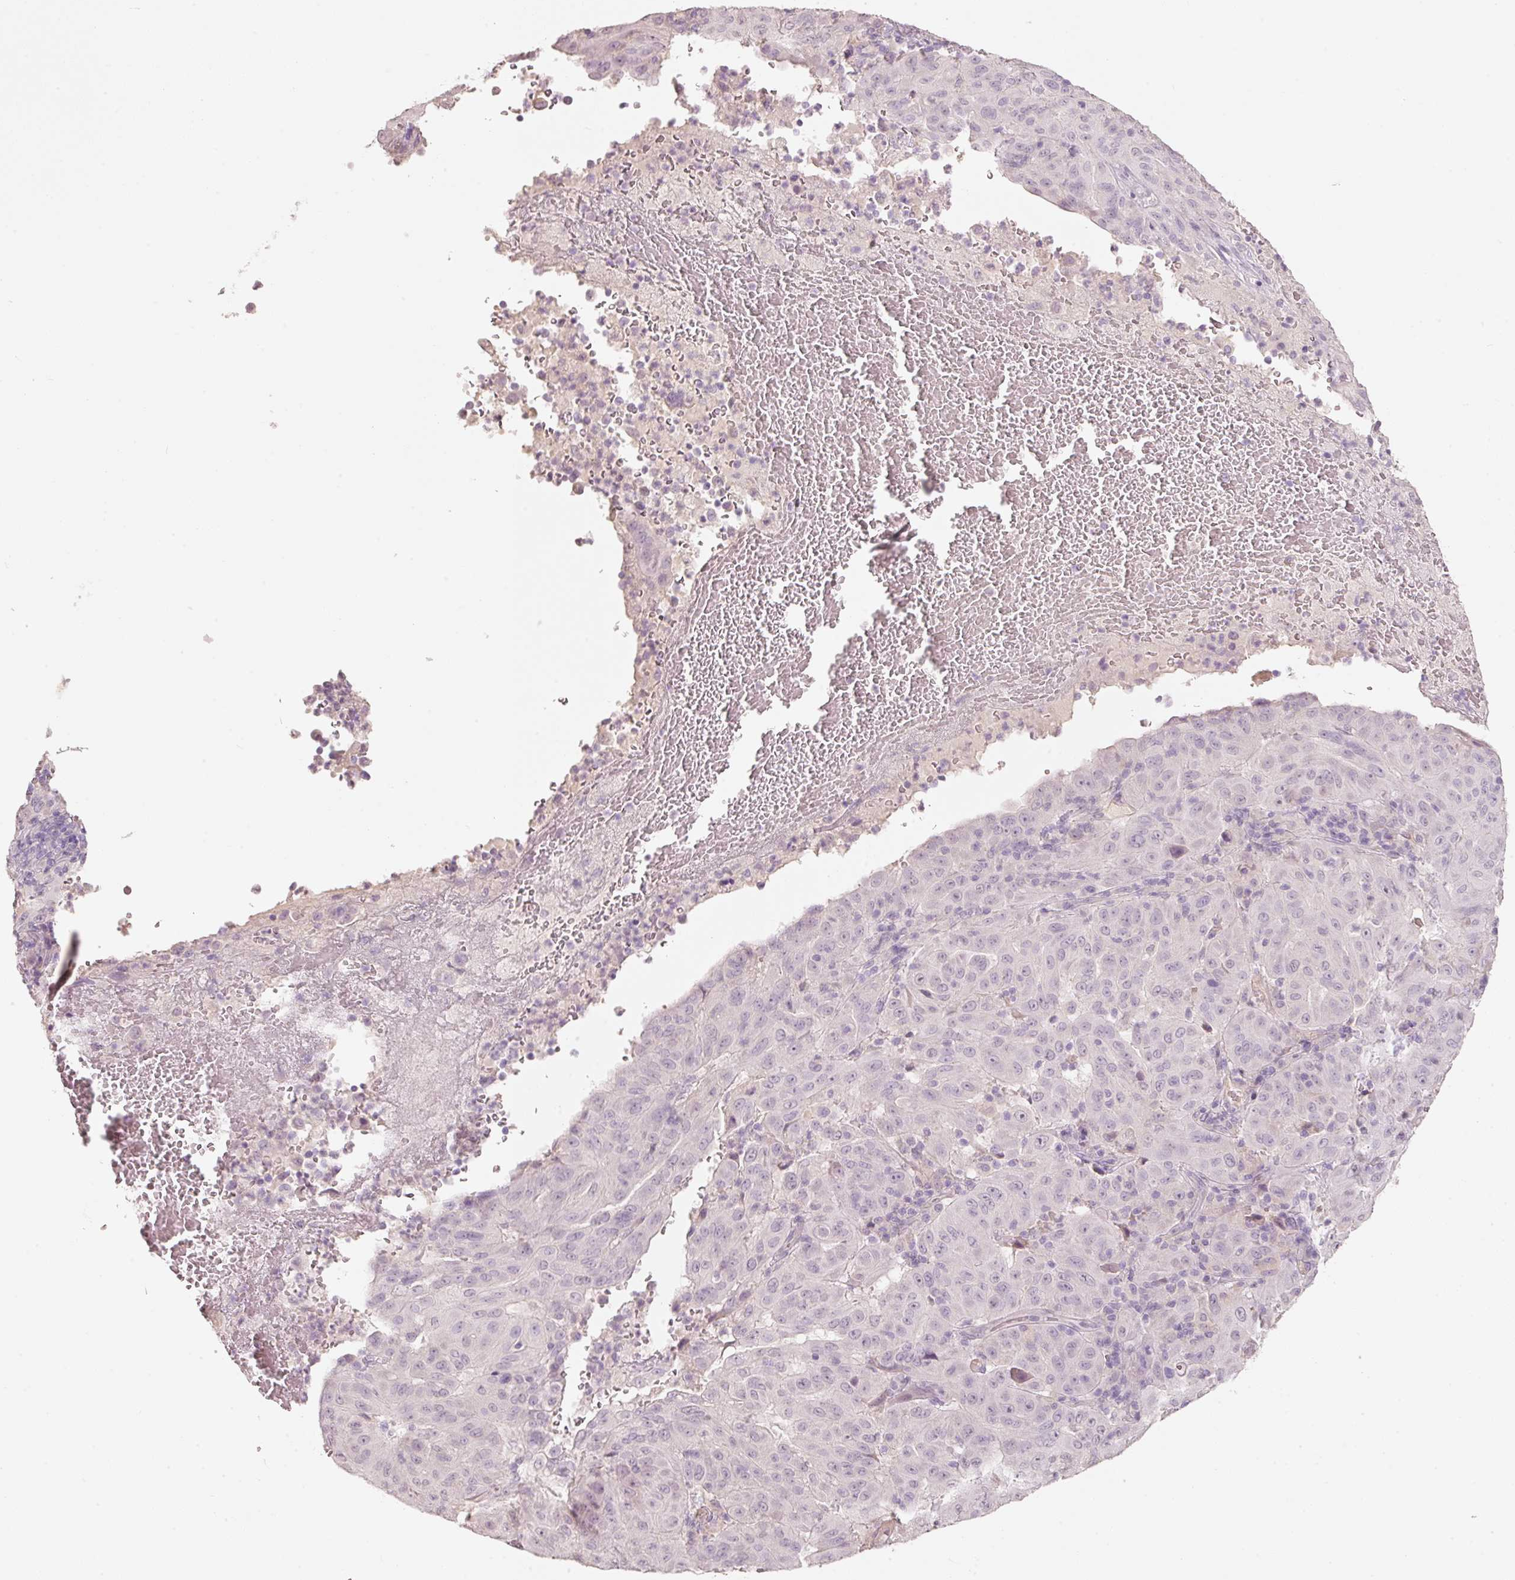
{"staining": {"intensity": "negative", "quantity": "none", "location": "none"}, "tissue": "pancreatic cancer", "cell_type": "Tumor cells", "image_type": "cancer", "snomed": [{"axis": "morphology", "description": "Adenocarcinoma, NOS"}, {"axis": "topography", "description": "Pancreas"}], "caption": "Immunohistochemical staining of human pancreatic cancer (adenocarcinoma) demonstrates no significant positivity in tumor cells. Brightfield microscopy of IHC stained with DAB (brown) and hematoxylin (blue), captured at high magnification.", "gene": "STEAP1", "patient": {"sex": "male", "age": 63}}